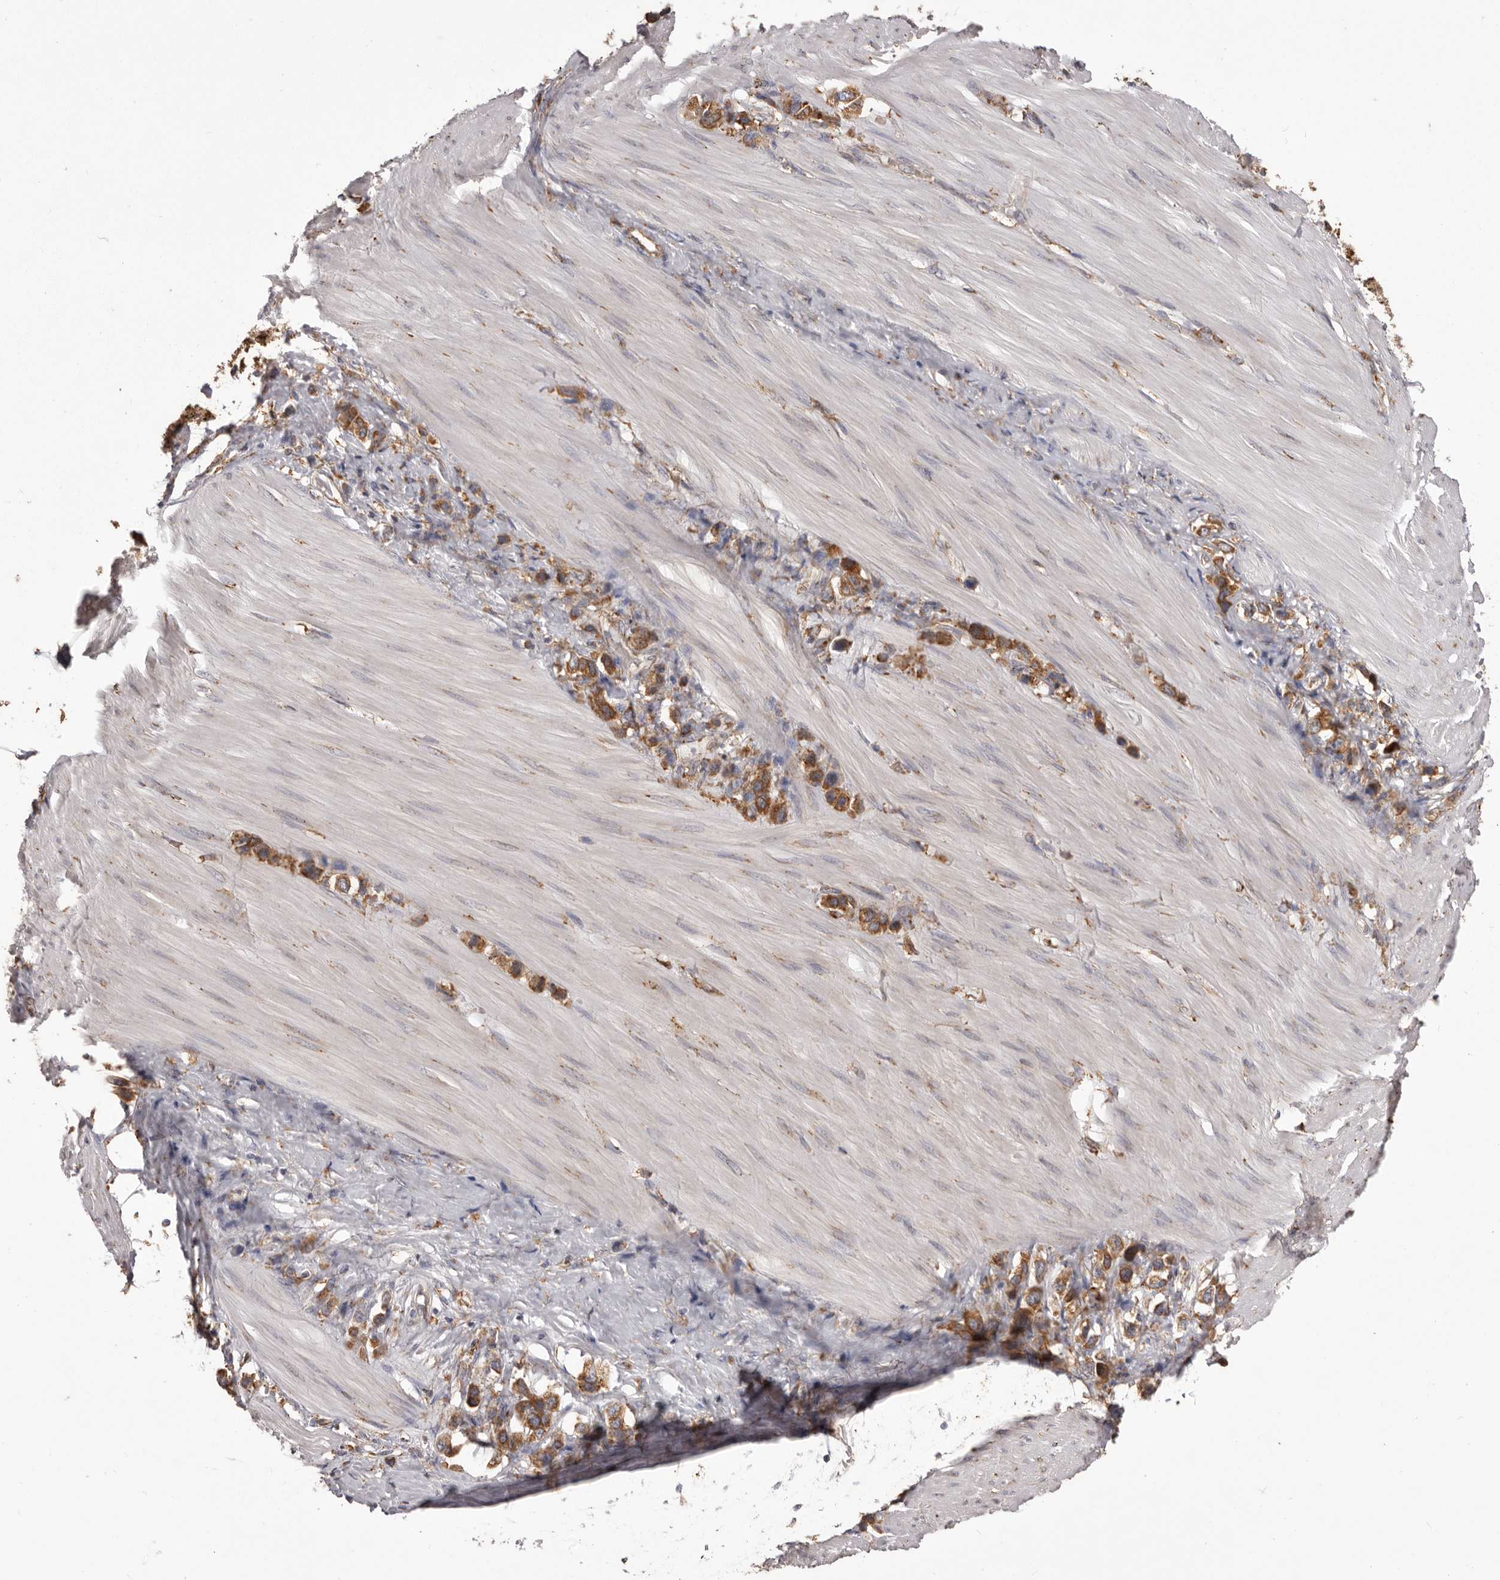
{"staining": {"intensity": "moderate", "quantity": ">75%", "location": "cytoplasmic/membranous"}, "tissue": "stomach cancer", "cell_type": "Tumor cells", "image_type": "cancer", "snomed": [{"axis": "morphology", "description": "Adenocarcinoma, NOS"}, {"axis": "topography", "description": "Stomach"}], "caption": "Stomach cancer (adenocarcinoma) stained for a protein (brown) exhibits moderate cytoplasmic/membranous positive expression in approximately >75% of tumor cells.", "gene": "QRSL1", "patient": {"sex": "female", "age": 65}}